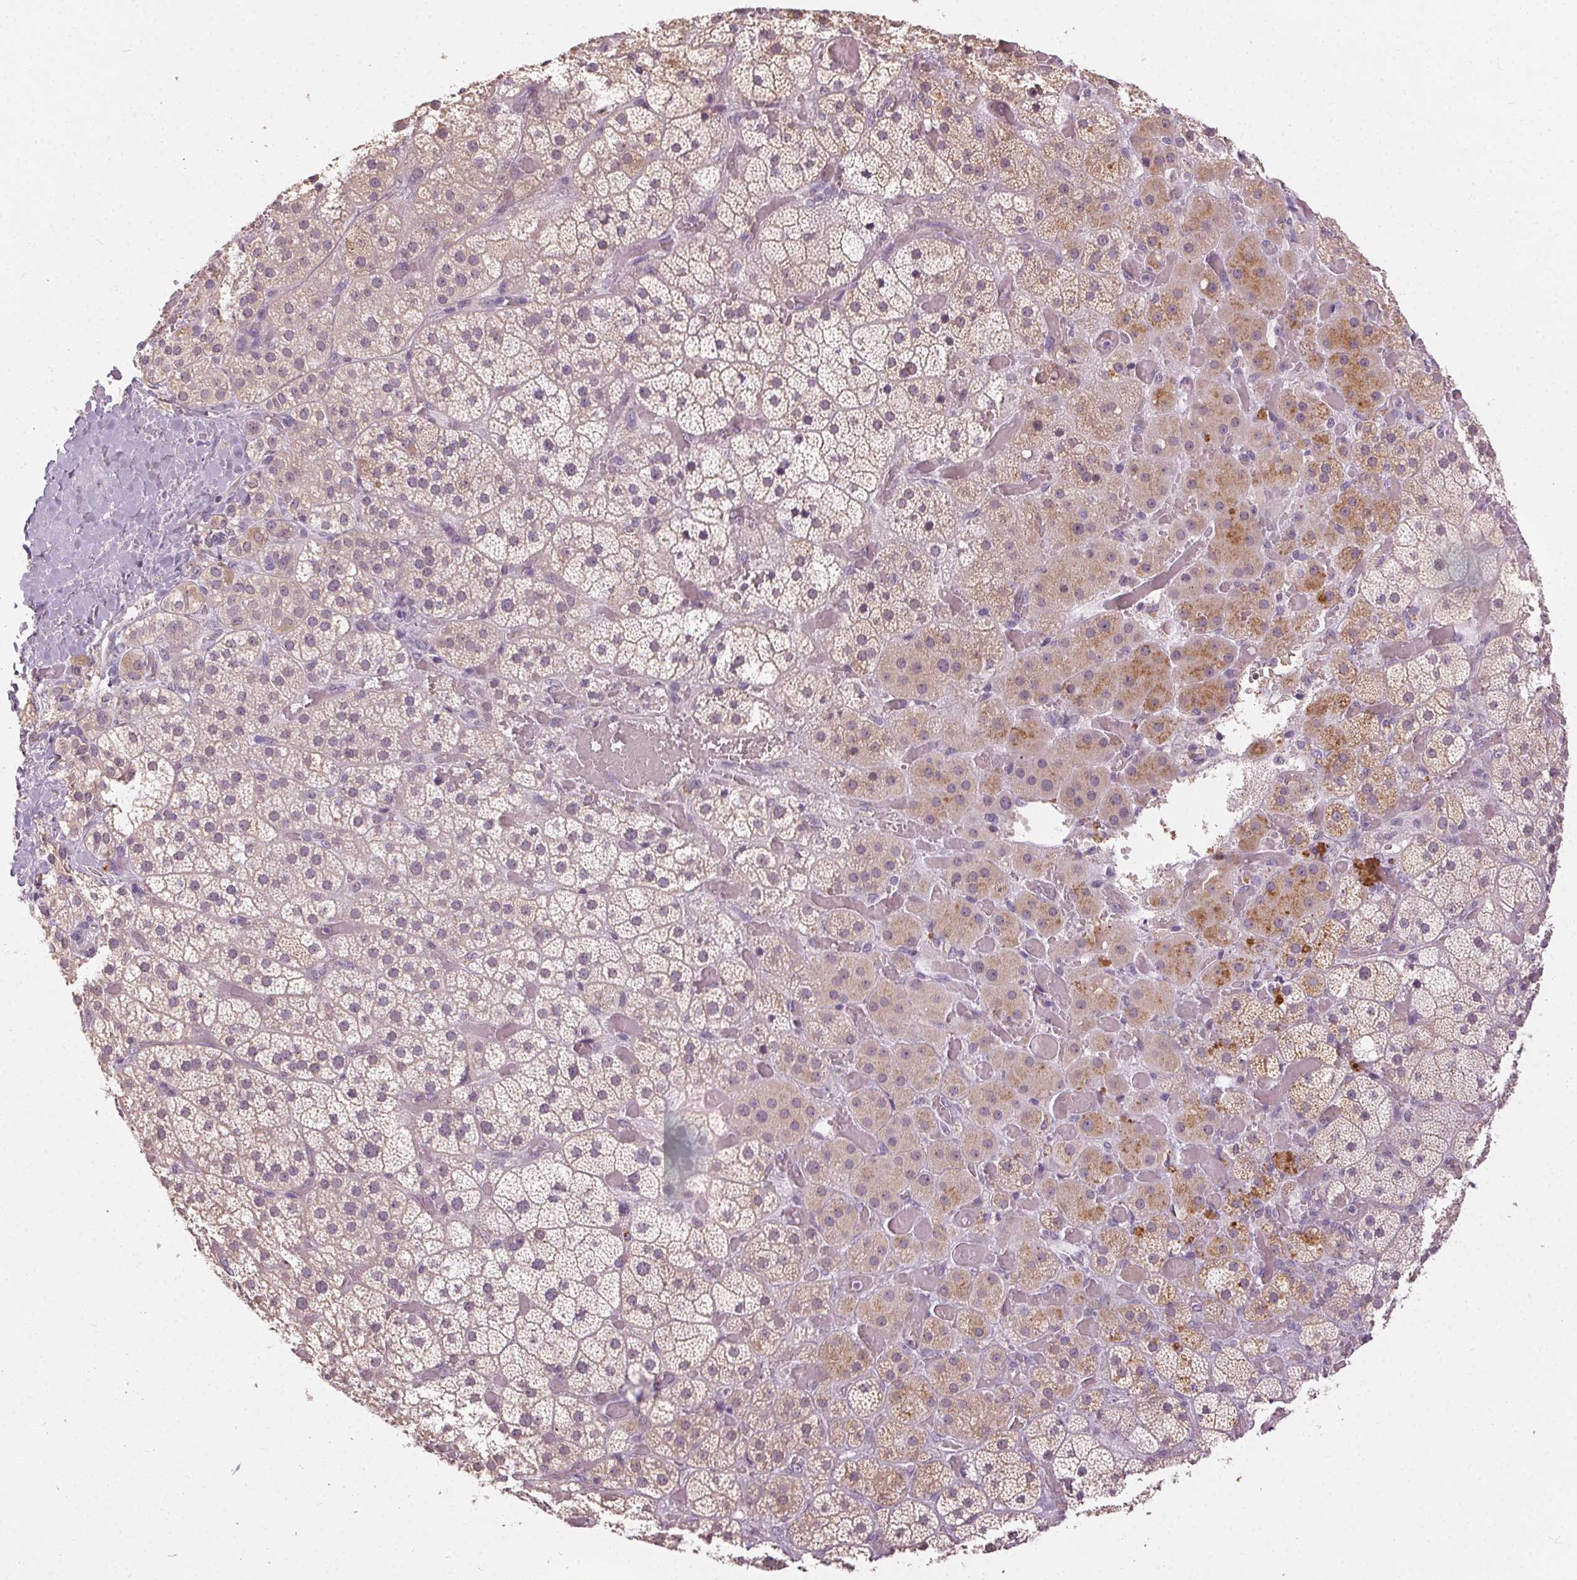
{"staining": {"intensity": "moderate", "quantity": "<25%", "location": "cytoplasmic/membranous"}, "tissue": "adrenal gland", "cell_type": "Glandular cells", "image_type": "normal", "snomed": [{"axis": "morphology", "description": "Normal tissue, NOS"}, {"axis": "topography", "description": "Adrenal gland"}], "caption": "A brown stain shows moderate cytoplasmic/membranous staining of a protein in glandular cells of normal human adrenal gland.", "gene": "CLTRN", "patient": {"sex": "male", "age": 57}}